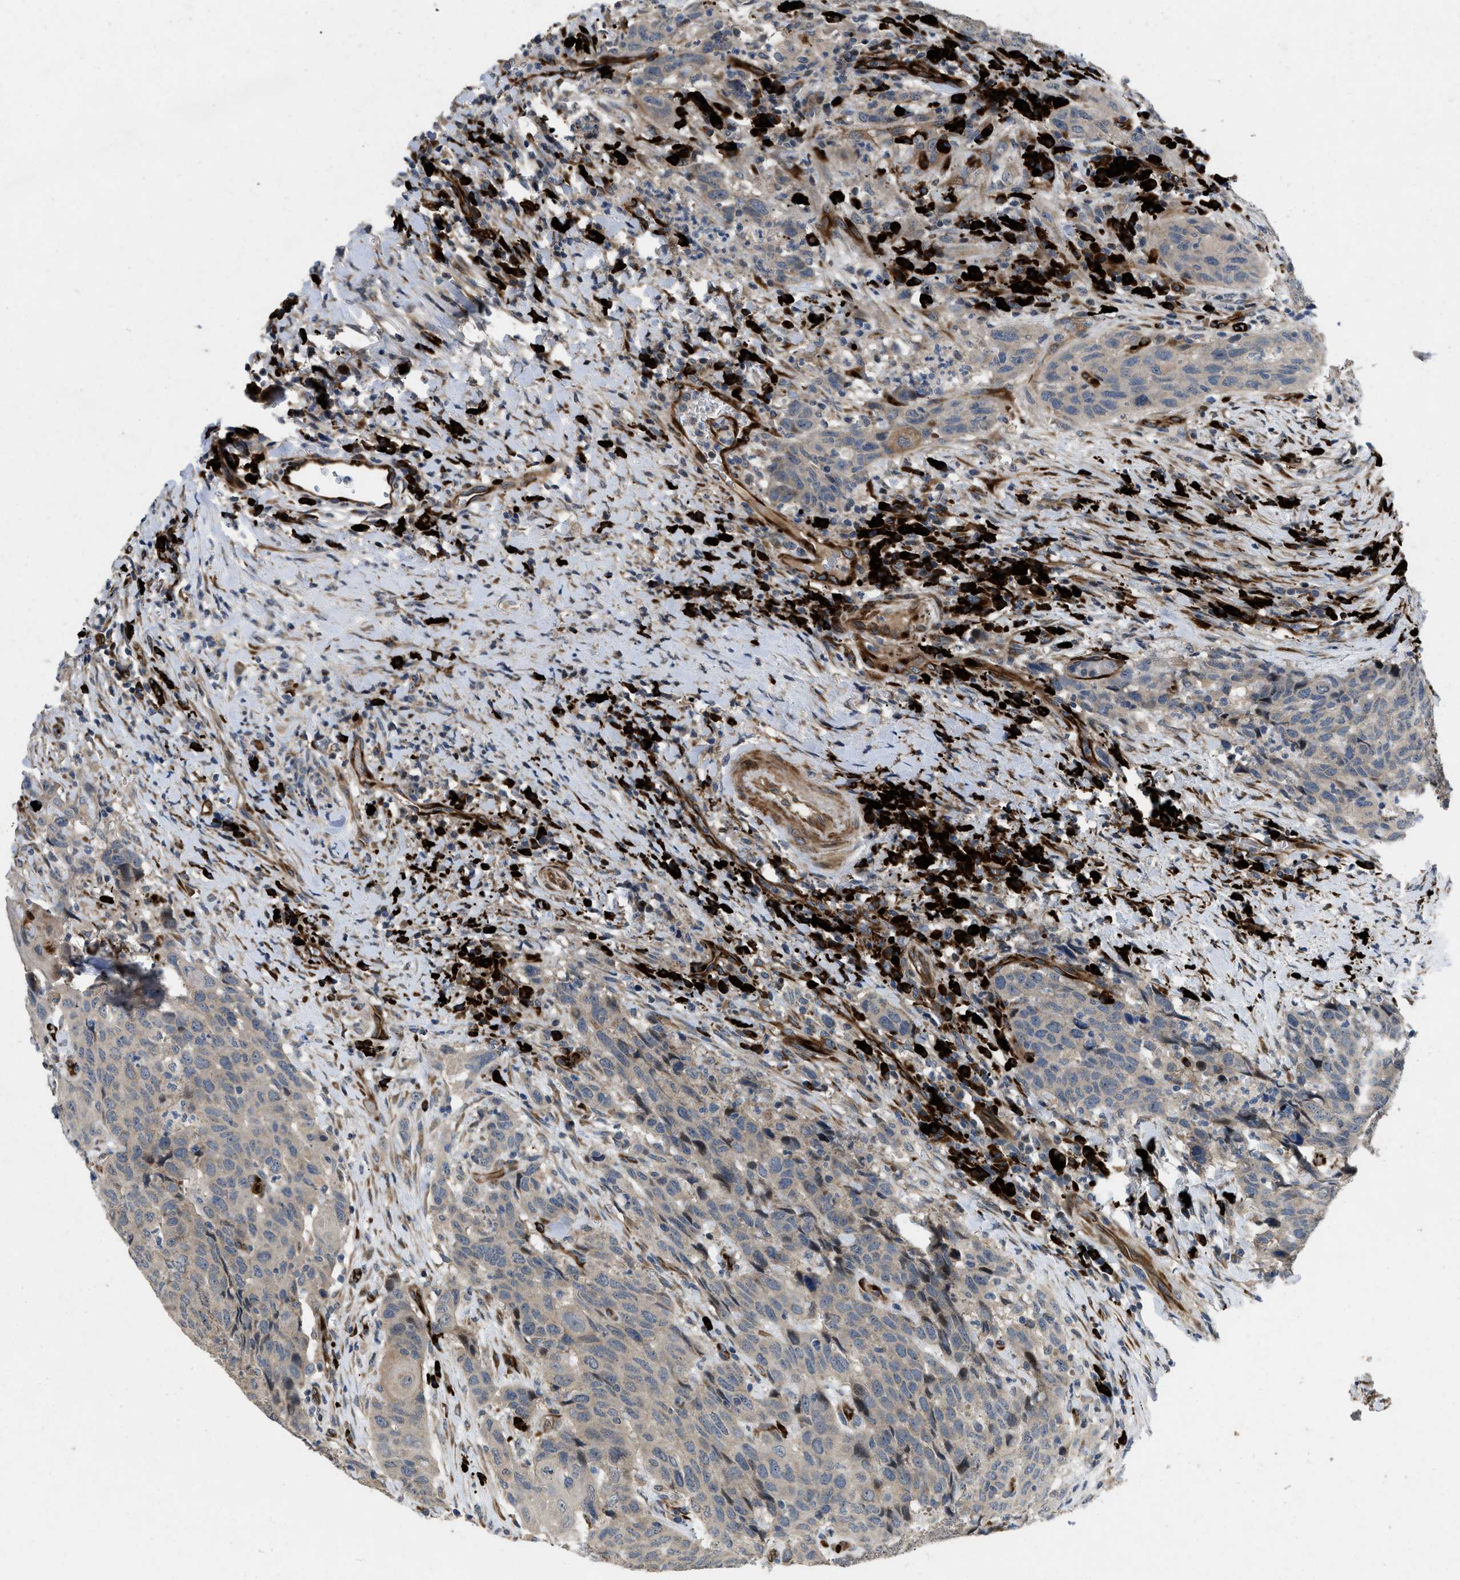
{"staining": {"intensity": "negative", "quantity": "none", "location": "none"}, "tissue": "head and neck cancer", "cell_type": "Tumor cells", "image_type": "cancer", "snomed": [{"axis": "morphology", "description": "Squamous cell carcinoma, NOS"}, {"axis": "topography", "description": "Head-Neck"}], "caption": "This image is of head and neck squamous cell carcinoma stained with IHC to label a protein in brown with the nuclei are counter-stained blue. There is no staining in tumor cells.", "gene": "HSPA12B", "patient": {"sex": "male", "age": 66}}